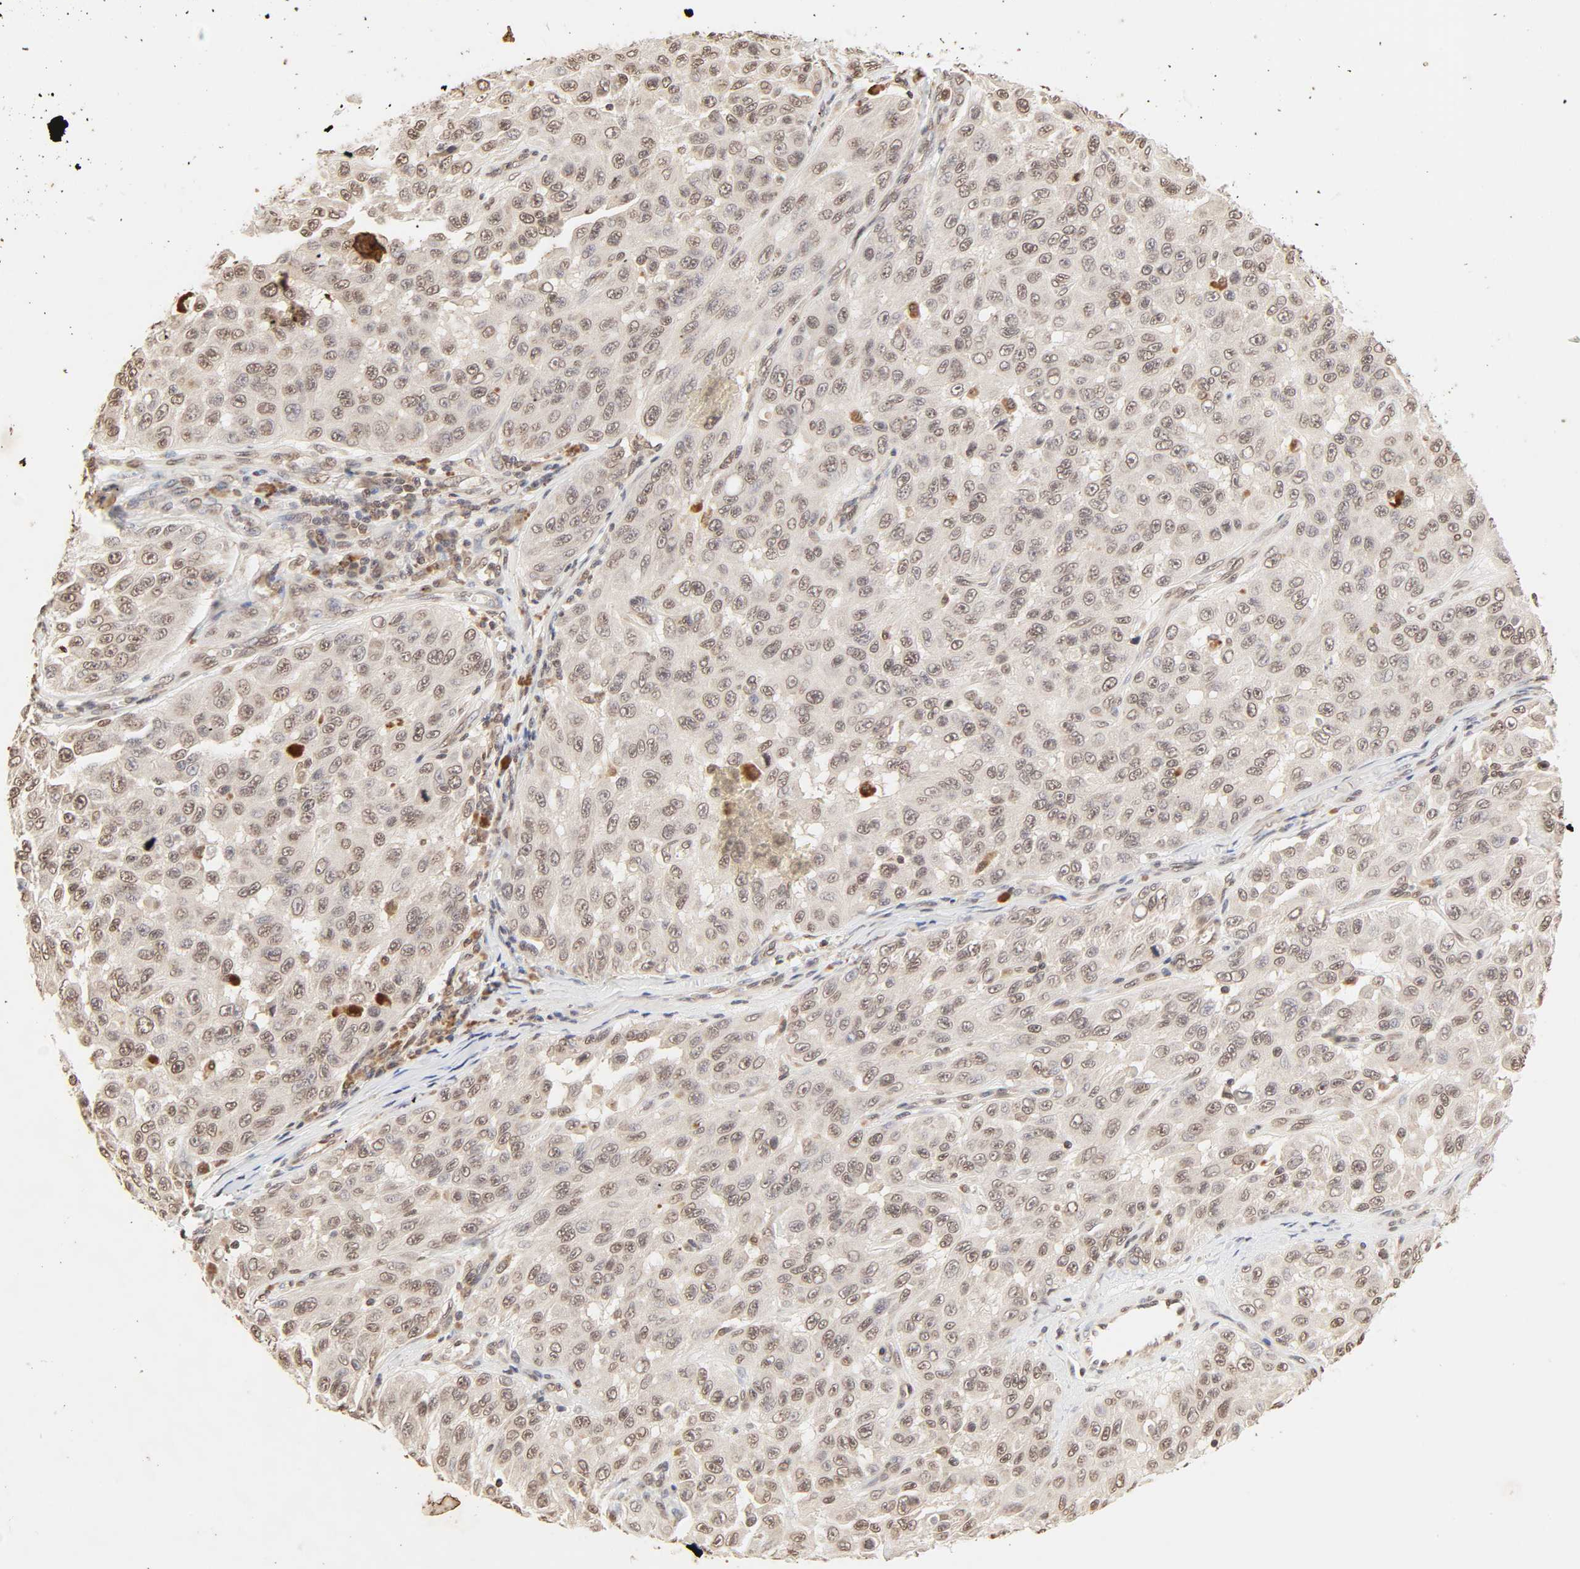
{"staining": {"intensity": "weak", "quantity": ">75%", "location": "cytoplasmic/membranous,nuclear"}, "tissue": "melanoma", "cell_type": "Tumor cells", "image_type": "cancer", "snomed": [{"axis": "morphology", "description": "Malignant melanoma, NOS"}, {"axis": "topography", "description": "Skin"}], "caption": "Brown immunohistochemical staining in human malignant melanoma shows weak cytoplasmic/membranous and nuclear positivity in about >75% of tumor cells.", "gene": "TBL1X", "patient": {"sex": "male", "age": 30}}